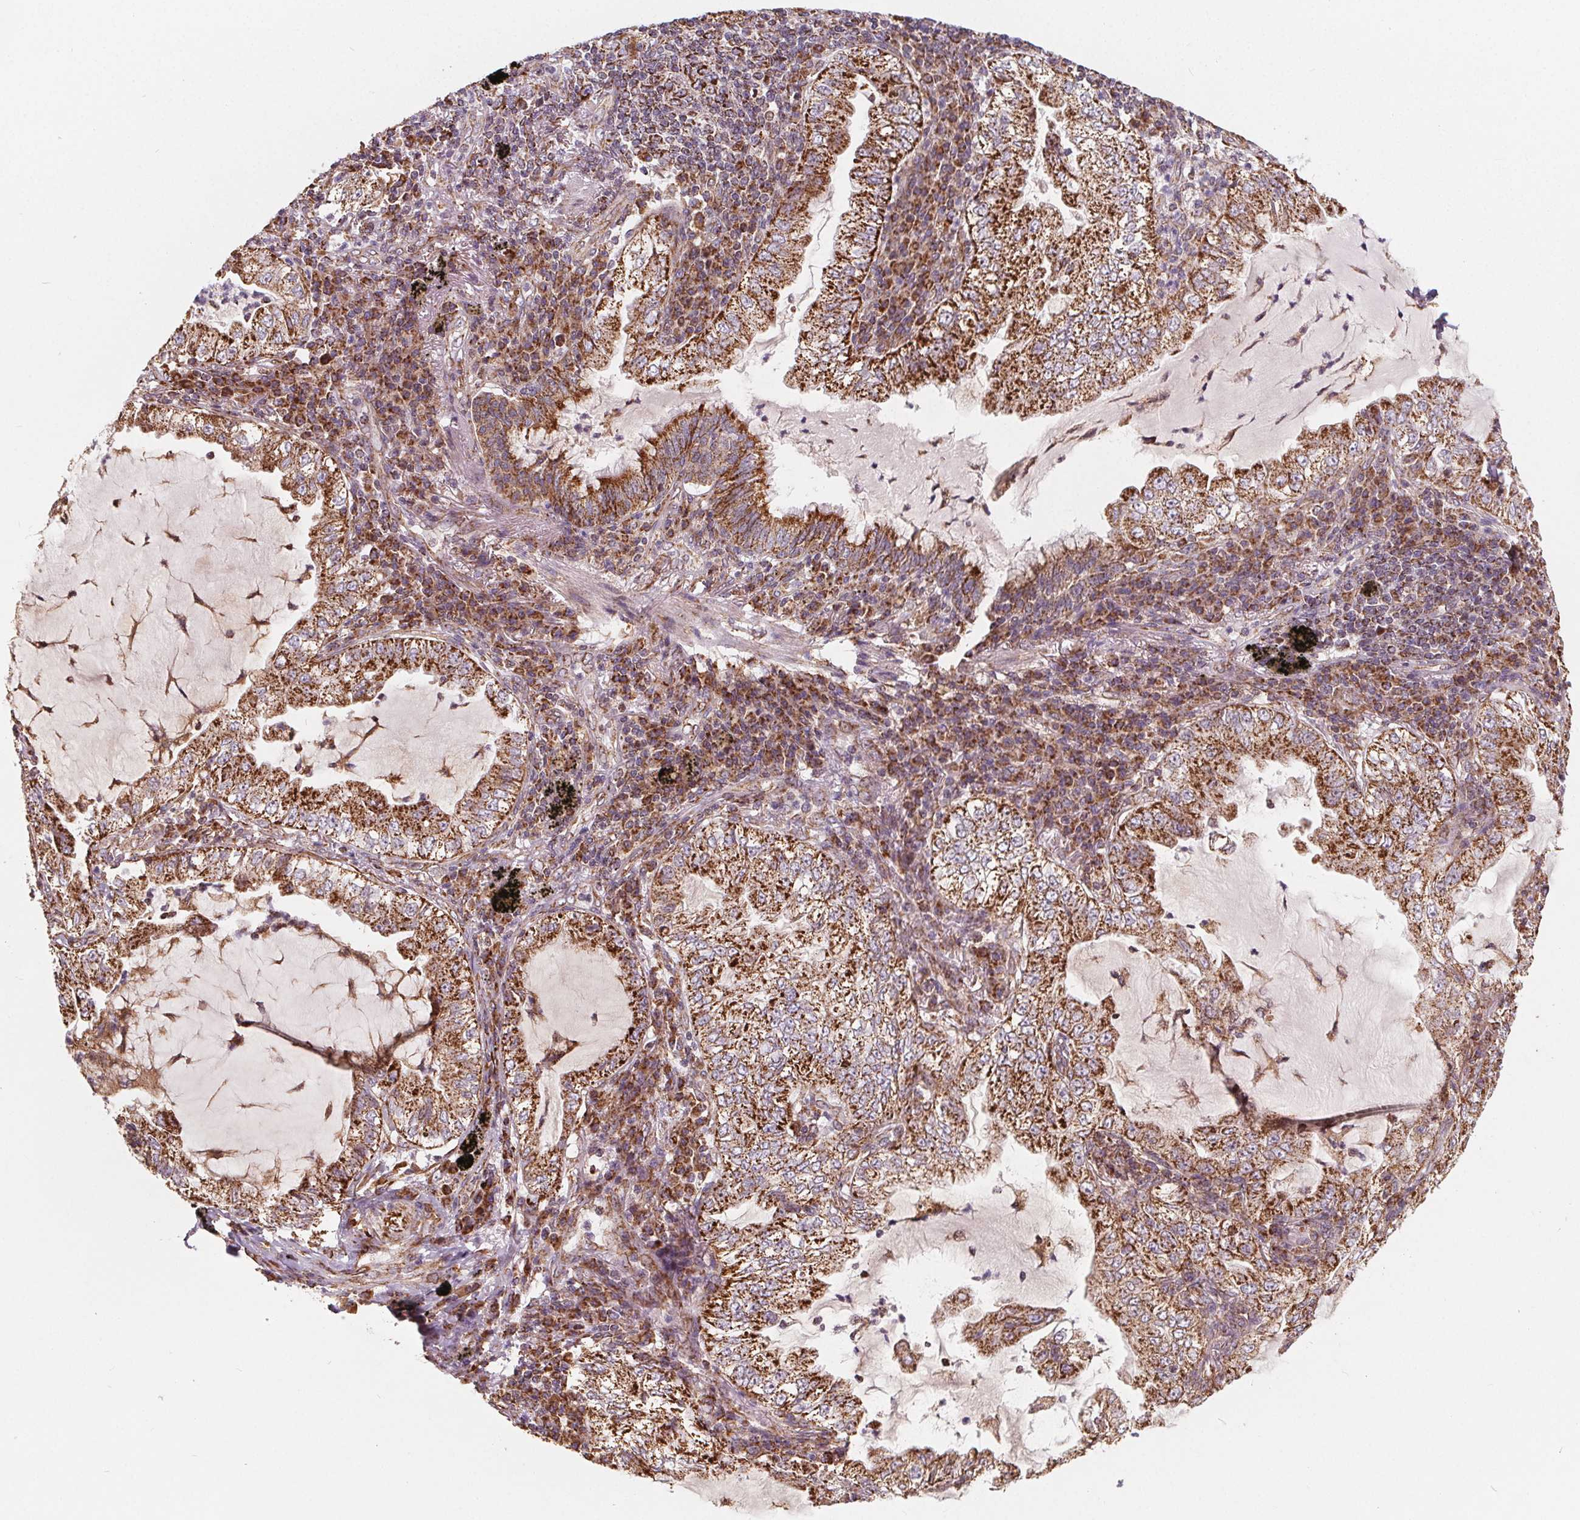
{"staining": {"intensity": "moderate", "quantity": ">75%", "location": "cytoplasmic/membranous"}, "tissue": "lung cancer", "cell_type": "Tumor cells", "image_type": "cancer", "snomed": [{"axis": "morphology", "description": "Adenocarcinoma, NOS"}, {"axis": "topography", "description": "Lung"}], "caption": "Brown immunohistochemical staining in human lung cancer demonstrates moderate cytoplasmic/membranous staining in approximately >75% of tumor cells.", "gene": "PLSCR3", "patient": {"sex": "female", "age": 73}}